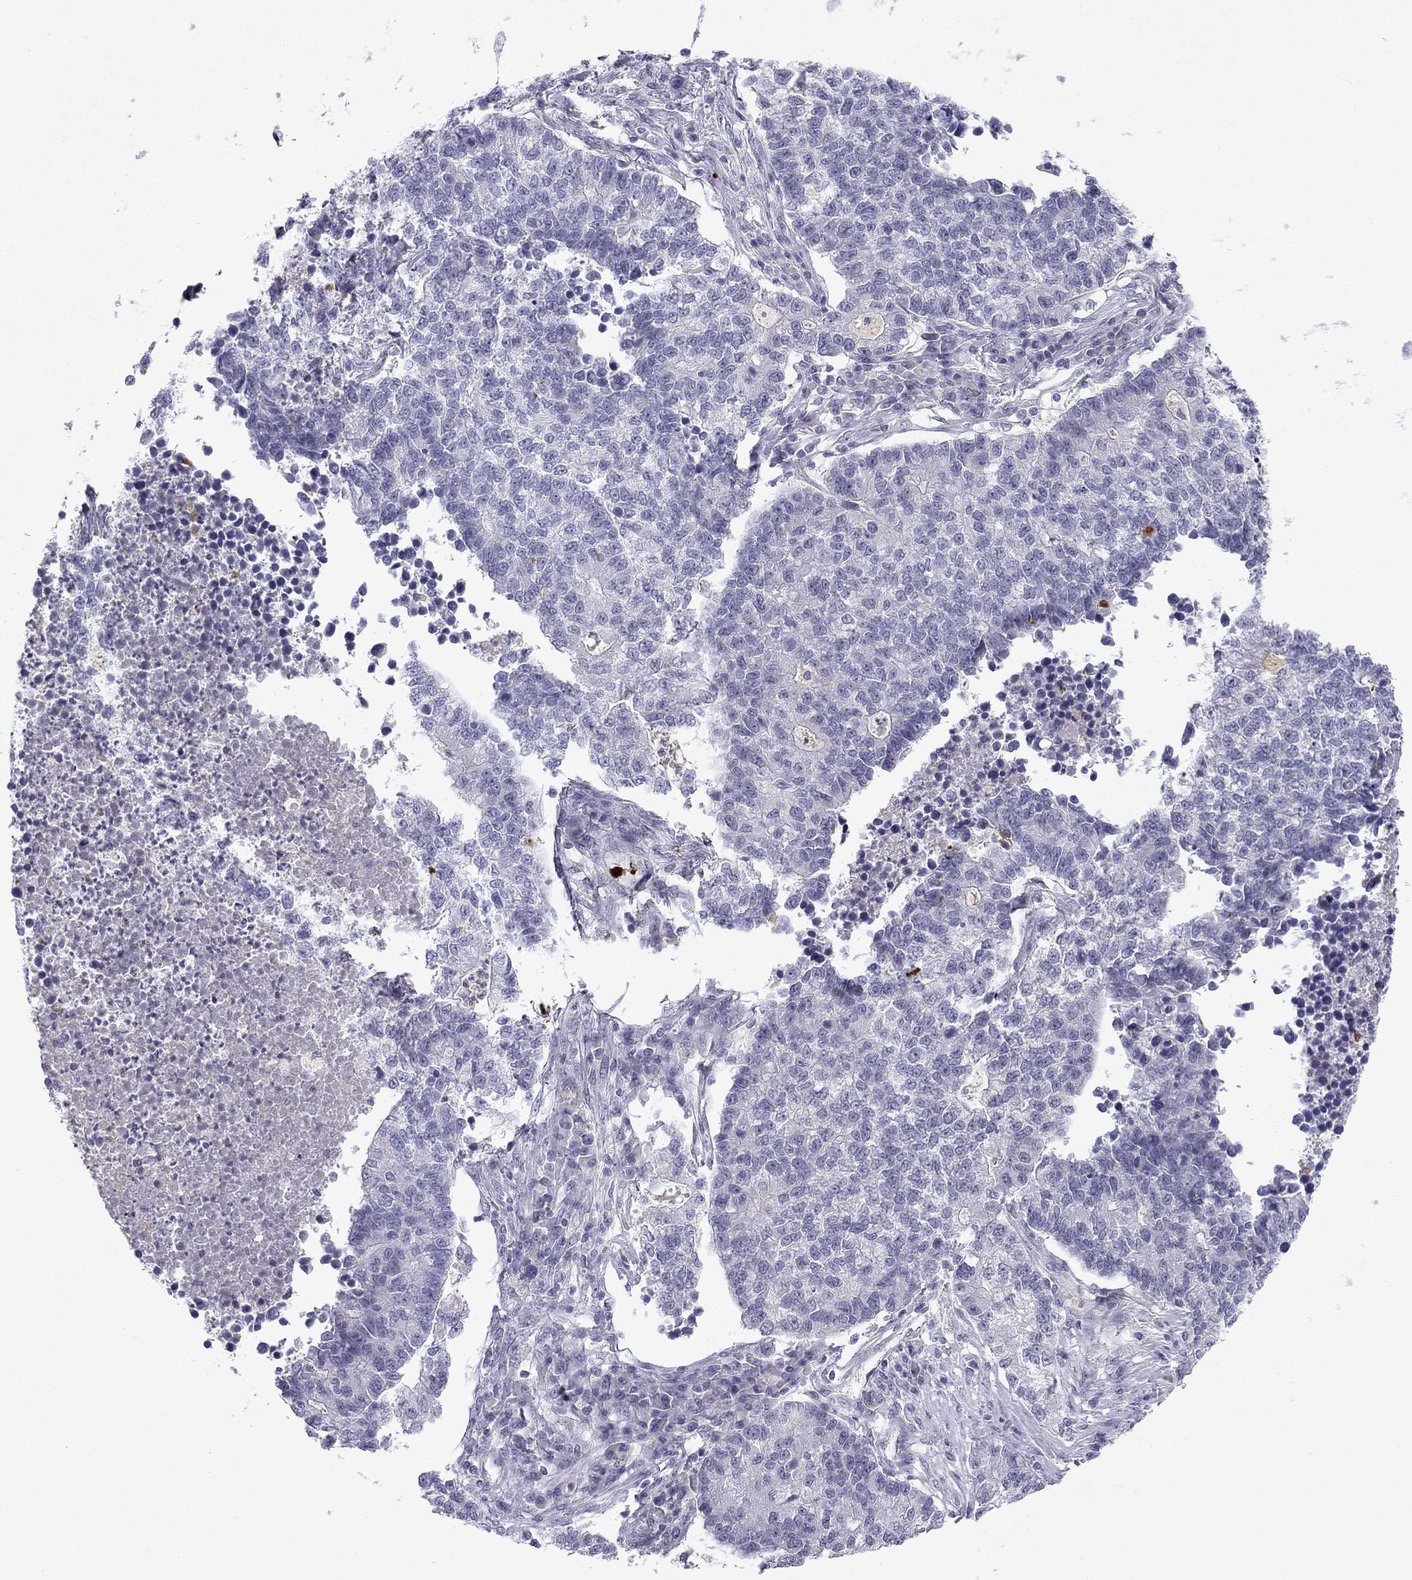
{"staining": {"intensity": "negative", "quantity": "none", "location": "none"}, "tissue": "lung cancer", "cell_type": "Tumor cells", "image_type": "cancer", "snomed": [{"axis": "morphology", "description": "Adenocarcinoma, NOS"}, {"axis": "topography", "description": "Lung"}], "caption": "There is no significant staining in tumor cells of lung cancer (adenocarcinoma).", "gene": "SLC6A4", "patient": {"sex": "male", "age": 57}}